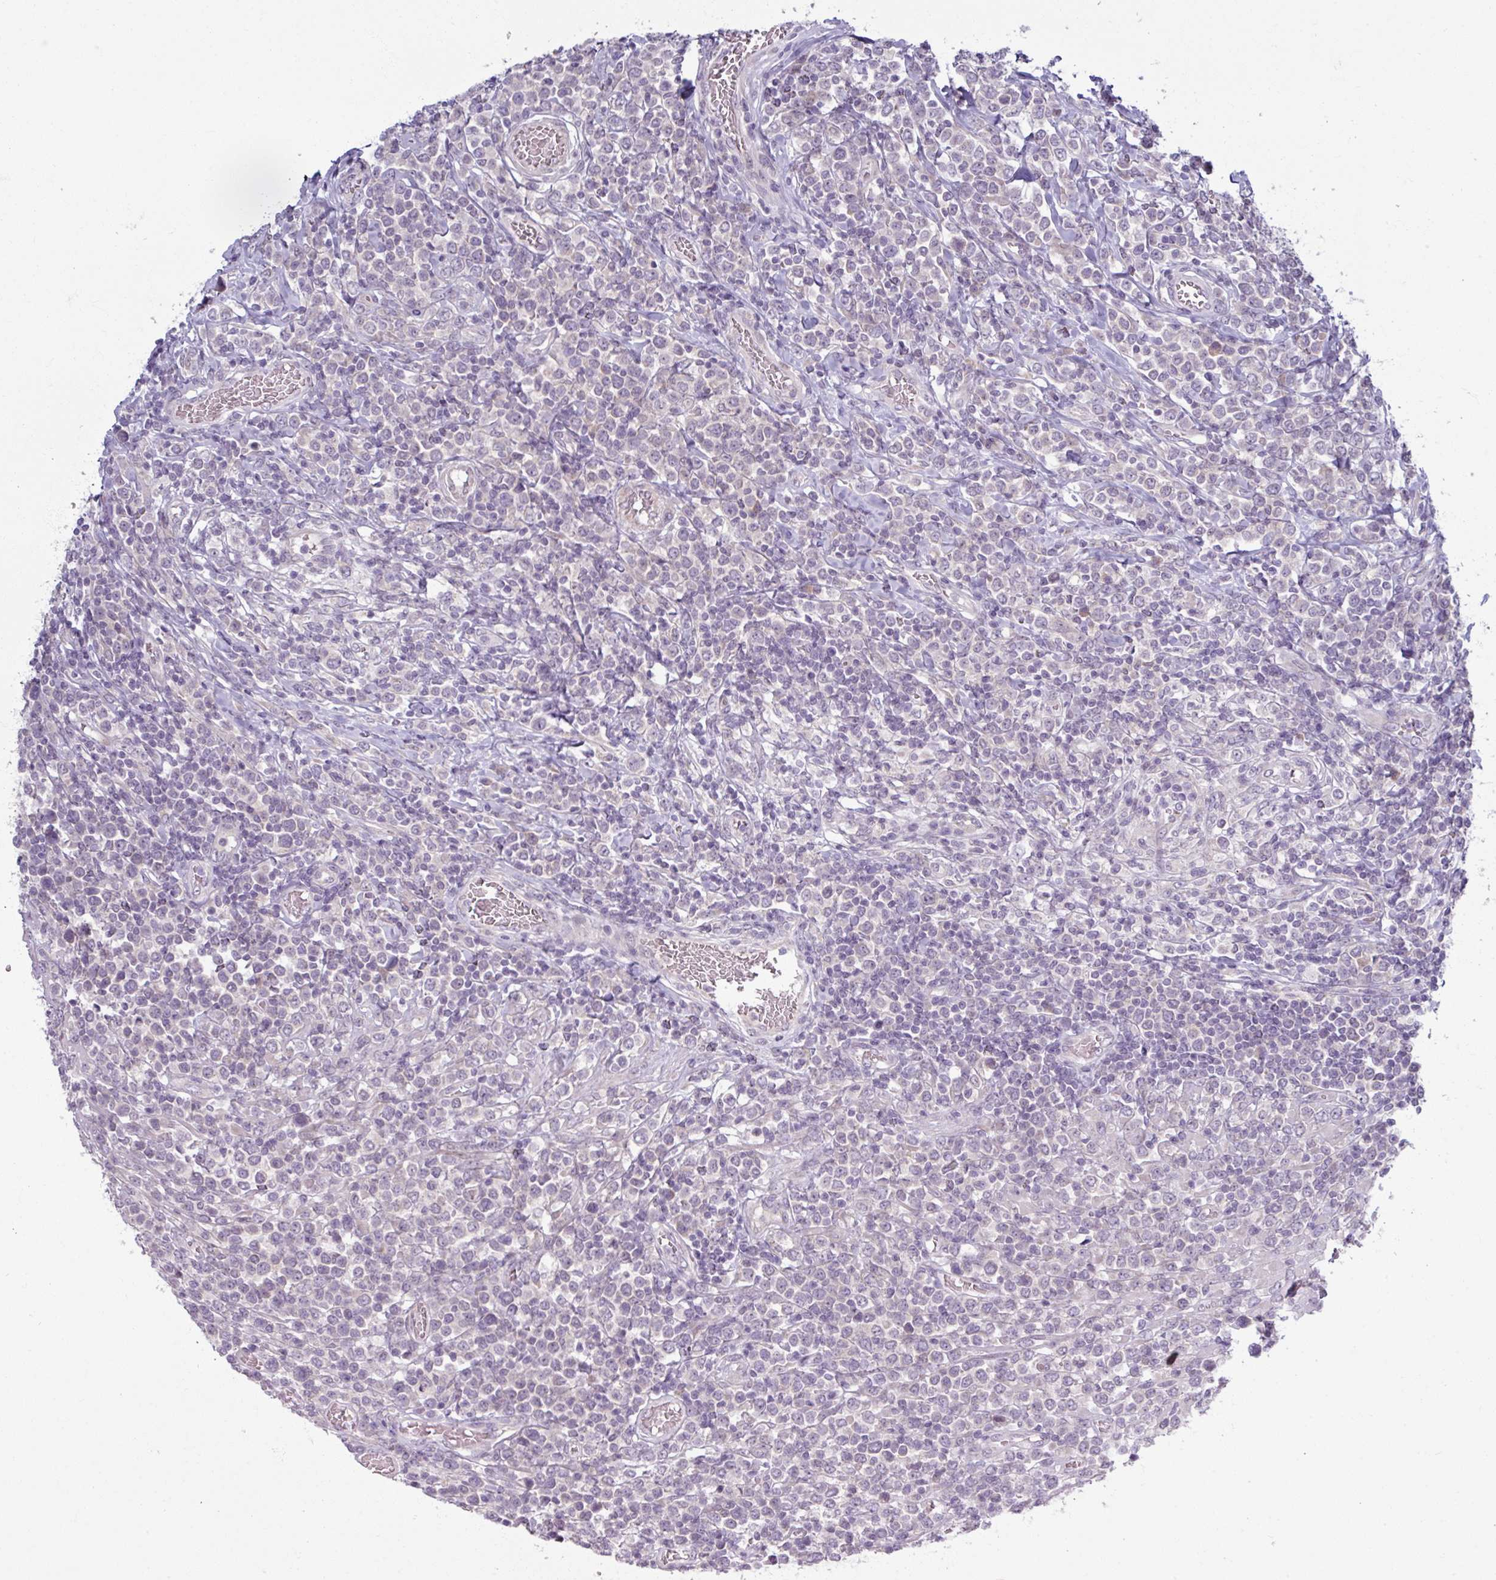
{"staining": {"intensity": "negative", "quantity": "none", "location": "none"}, "tissue": "lymphoma", "cell_type": "Tumor cells", "image_type": "cancer", "snomed": [{"axis": "morphology", "description": "Malignant lymphoma, non-Hodgkin's type, High grade"}, {"axis": "topography", "description": "Soft tissue"}], "caption": "Protein analysis of malignant lymphoma, non-Hodgkin's type (high-grade) displays no significant staining in tumor cells.", "gene": "OGFOD3", "patient": {"sex": "female", "age": 56}}